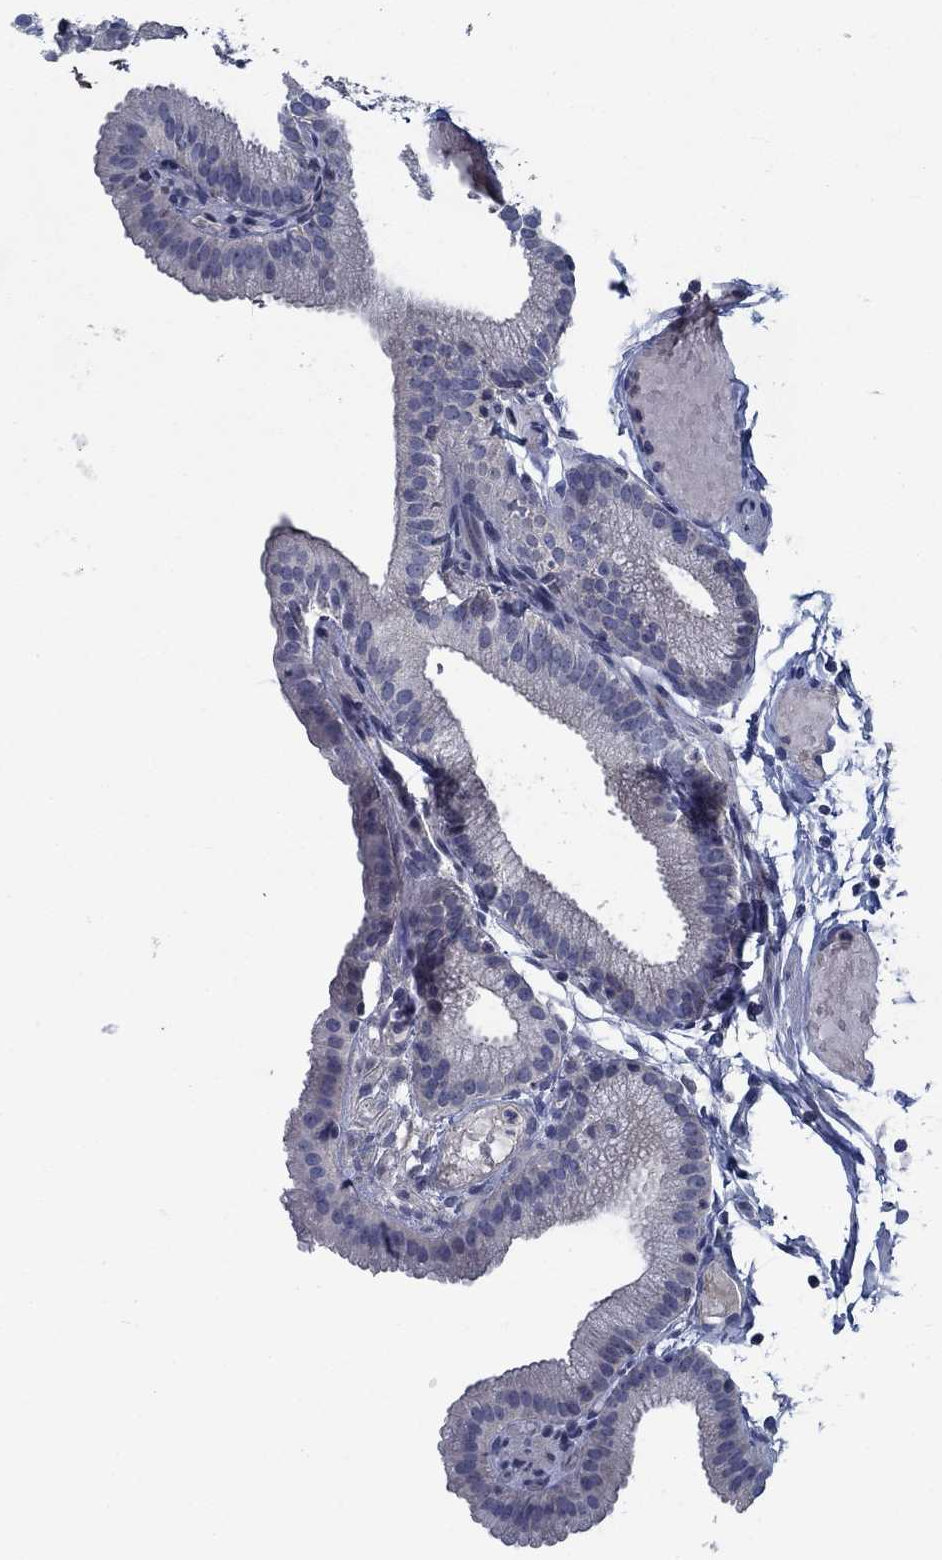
{"staining": {"intensity": "negative", "quantity": "none", "location": "none"}, "tissue": "gallbladder", "cell_type": "Glandular cells", "image_type": "normal", "snomed": [{"axis": "morphology", "description": "Normal tissue, NOS"}, {"axis": "topography", "description": "Gallbladder"}], "caption": "There is no significant staining in glandular cells of gallbladder. Brightfield microscopy of IHC stained with DAB (brown) and hematoxylin (blue), captured at high magnification.", "gene": "PNMA8A", "patient": {"sex": "female", "age": 45}}